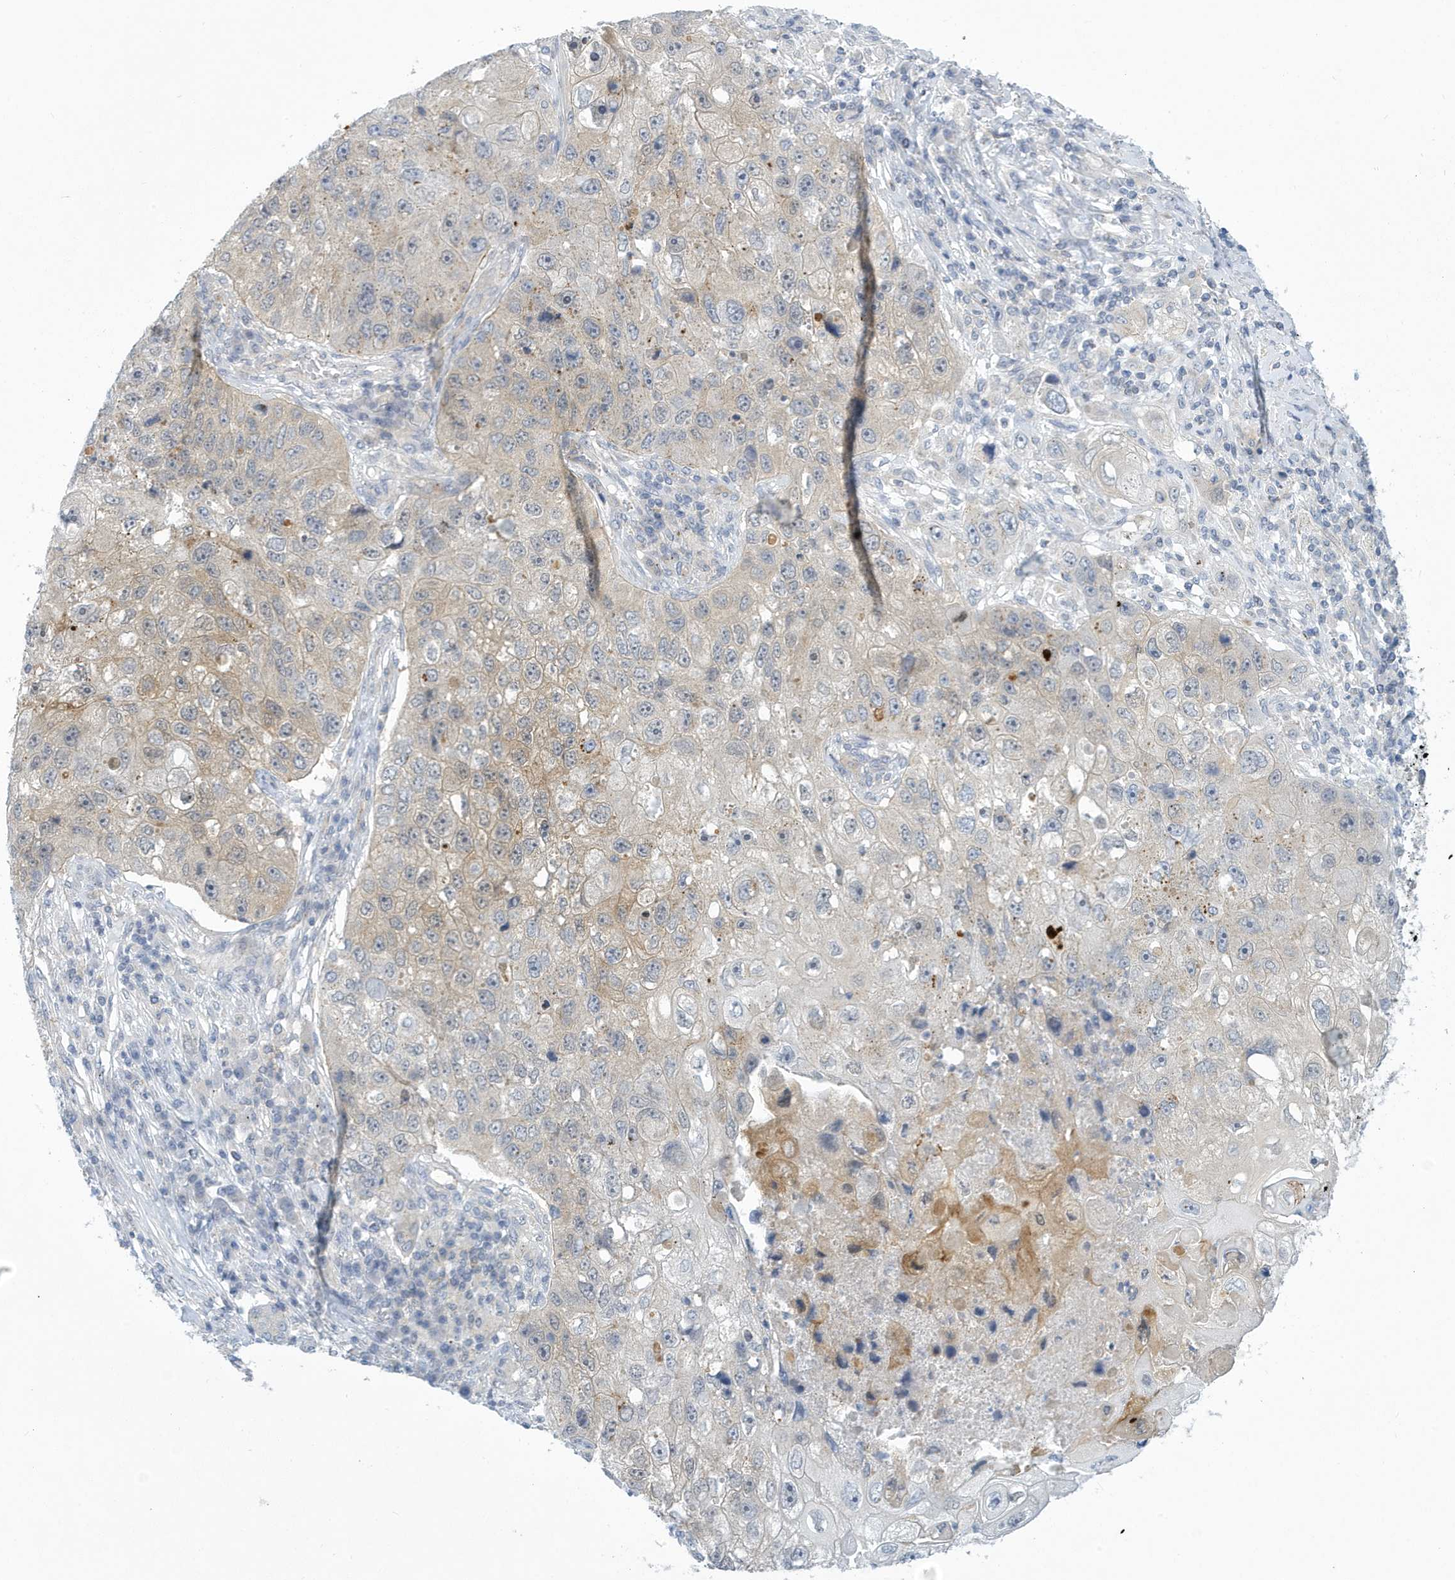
{"staining": {"intensity": "weak", "quantity": "<25%", "location": "cytoplasmic/membranous"}, "tissue": "lung cancer", "cell_type": "Tumor cells", "image_type": "cancer", "snomed": [{"axis": "morphology", "description": "Squamous cell carcinoma, NOS"}, {"axis": "topography", "description": "Lung"}], "caption": "This is an immunohistochemistry (IHC) histopathology image of human lung cancer. There is no positivity in tumor cells.", "gene": "VTA1", "patient": {"sex": "male", "age": 61}}